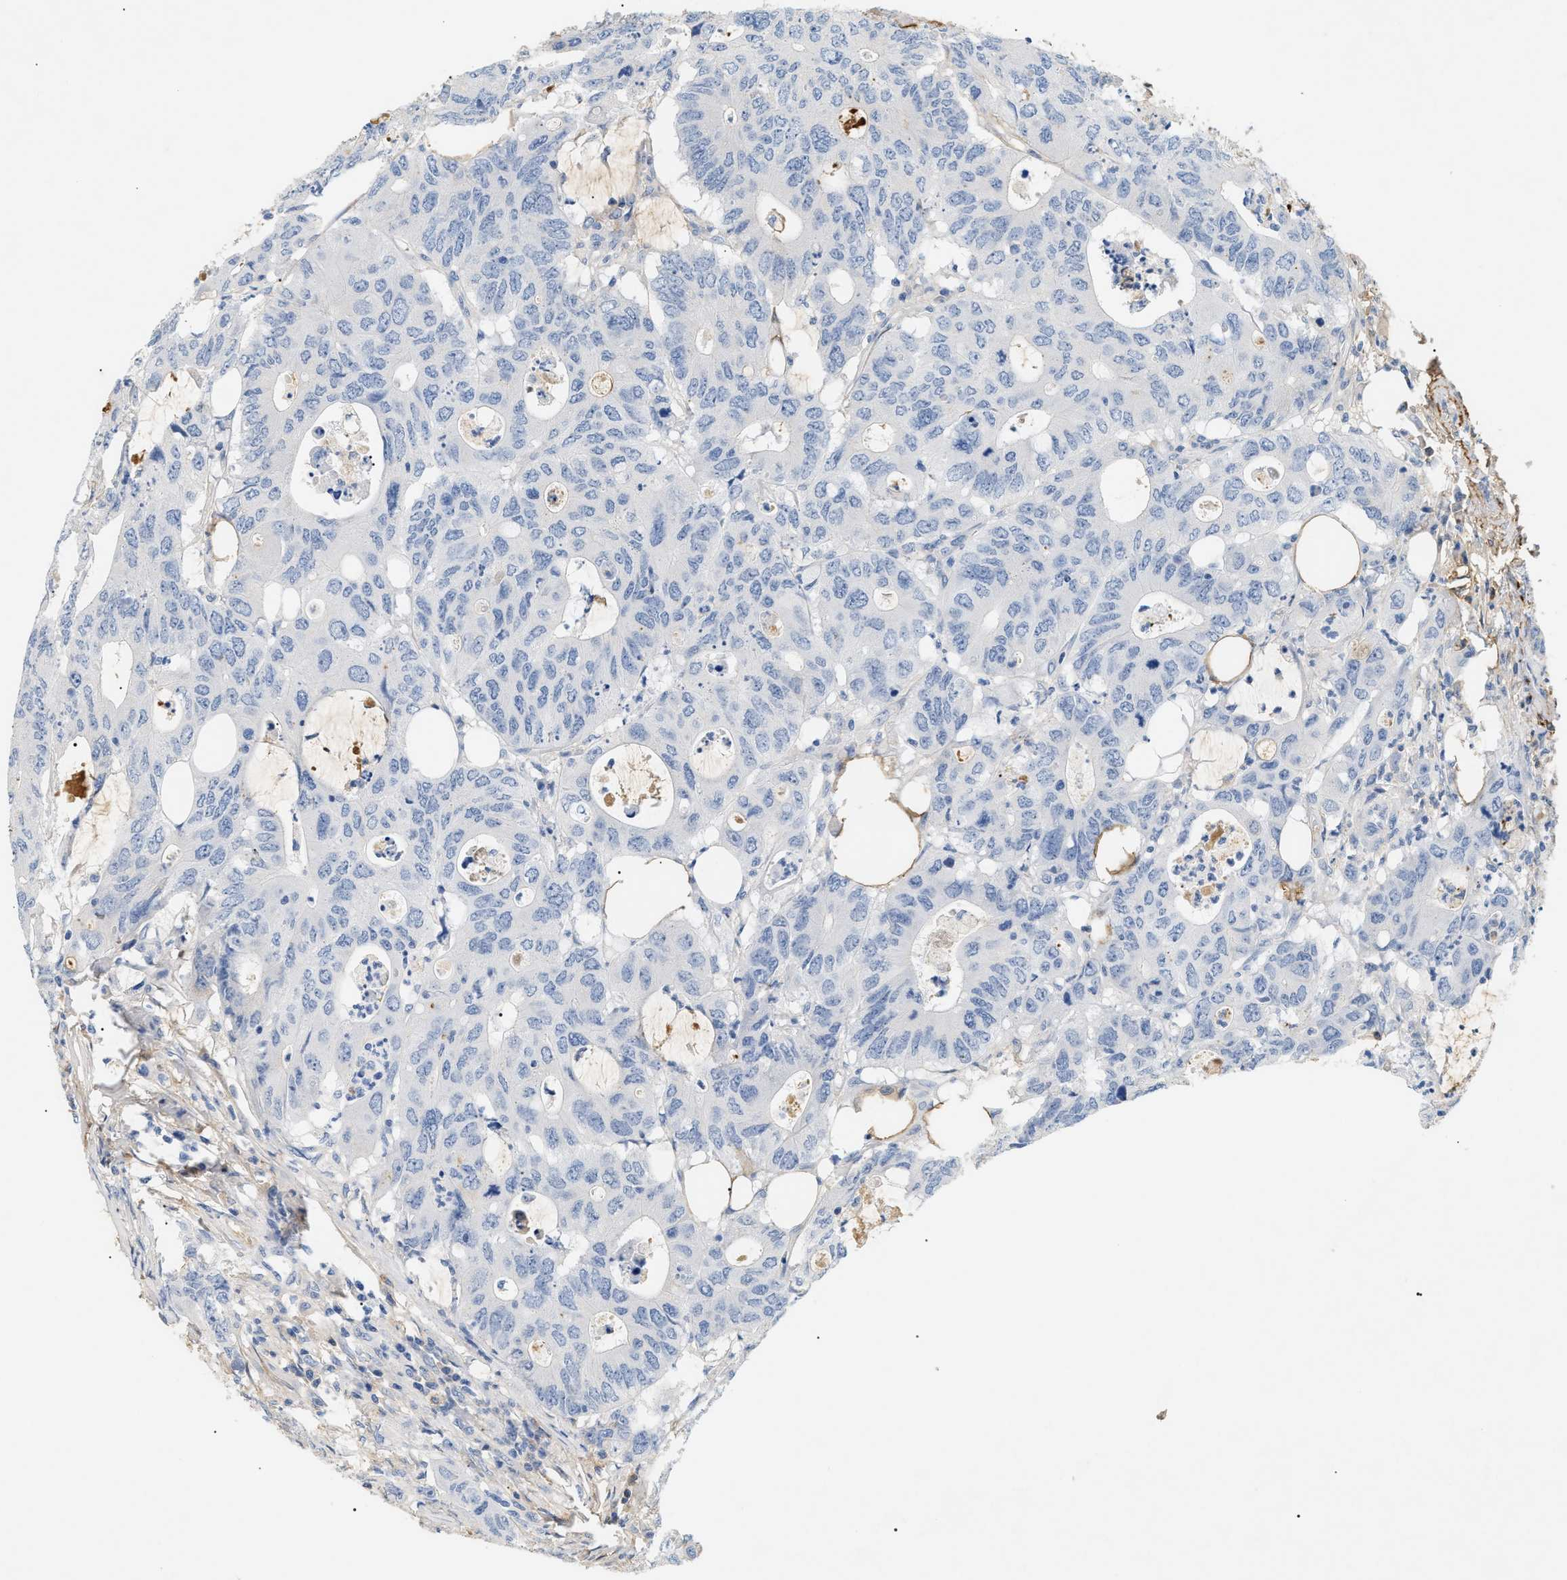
{"staining": {"intensity": "negative", "quantity": "none", "location": "none"}, "tissue": "colorectal cancer", "cell_type": "Tumor cells", "image_type": "cancer", "snomed": [{"axis": "morphology", "description": "Adenocarcinoma, NOS"}, {"axis": "topography", "description": "Colon"}], "caption": "The immunohistochemistry image has no significant positivity in tumor cells of colorectal adenocarcinoma tissue.", "gene": "CFH", "patient": {"sex": "male", "age": 71}}